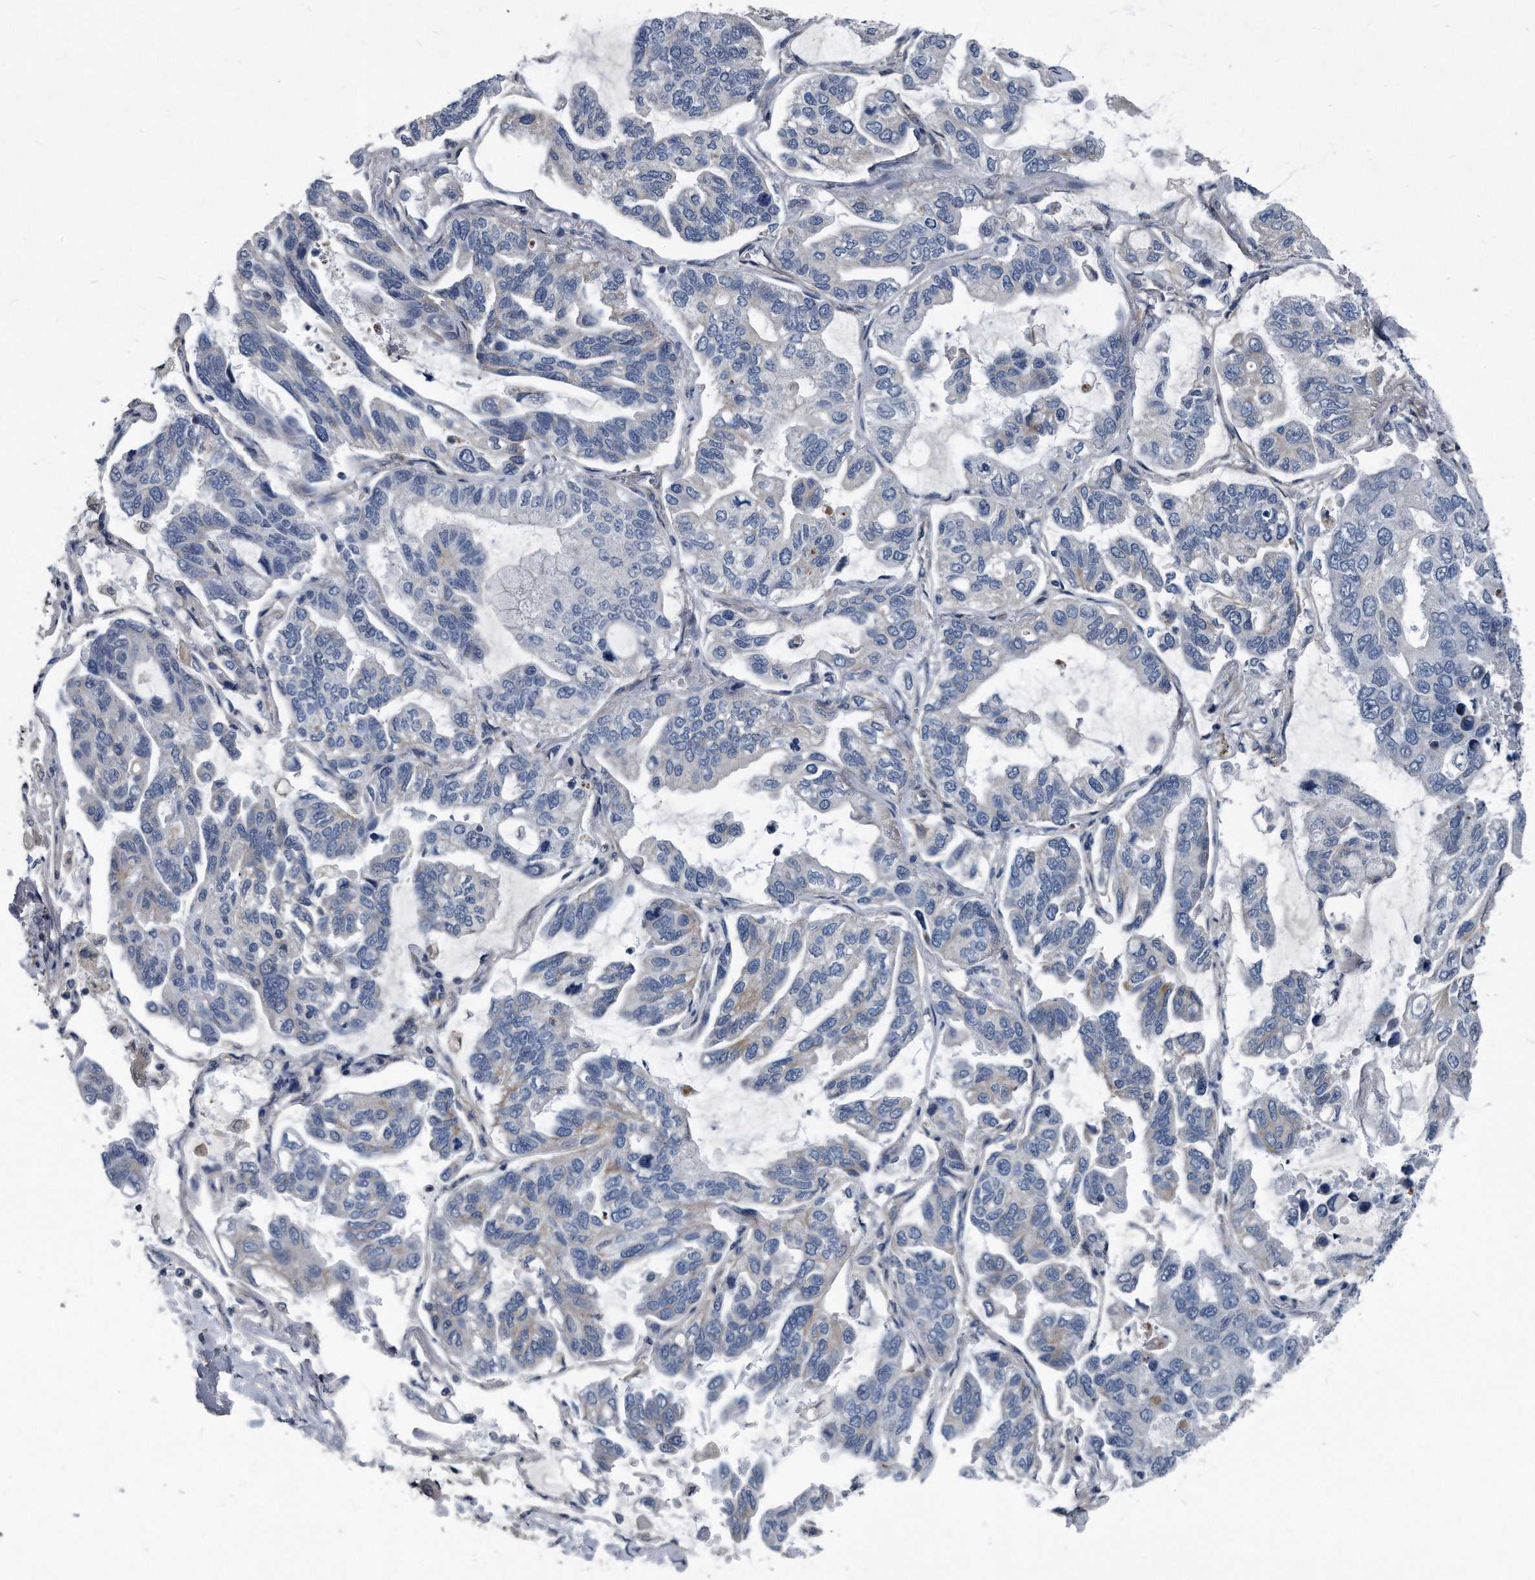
{"staining": {"intensity": "negative", "quantity": "none", "location": "none"}, "tissue": "lung cancer", "cell_type": "Tumor cells", "image_type": "cancer", "snomed": [{"axis": "morphology", "description": "Adenocarcinoma, NOS"}, {"axis": "topography", "description": "Lung"}], "caption": "An immunohistochemistry (IHC) histopathology image of lung cancer (adenocarcinoma) is shown. There is no staining in tumor cells of lung cancer (adenocarcinoma). (Stains: DAB immunohistochemistry with hematoxylin counter stain, Microscopy: brightfield microscopy at high magnification).", "gene": "PLEC", "patient": {"sex": "male", "age": 64}}